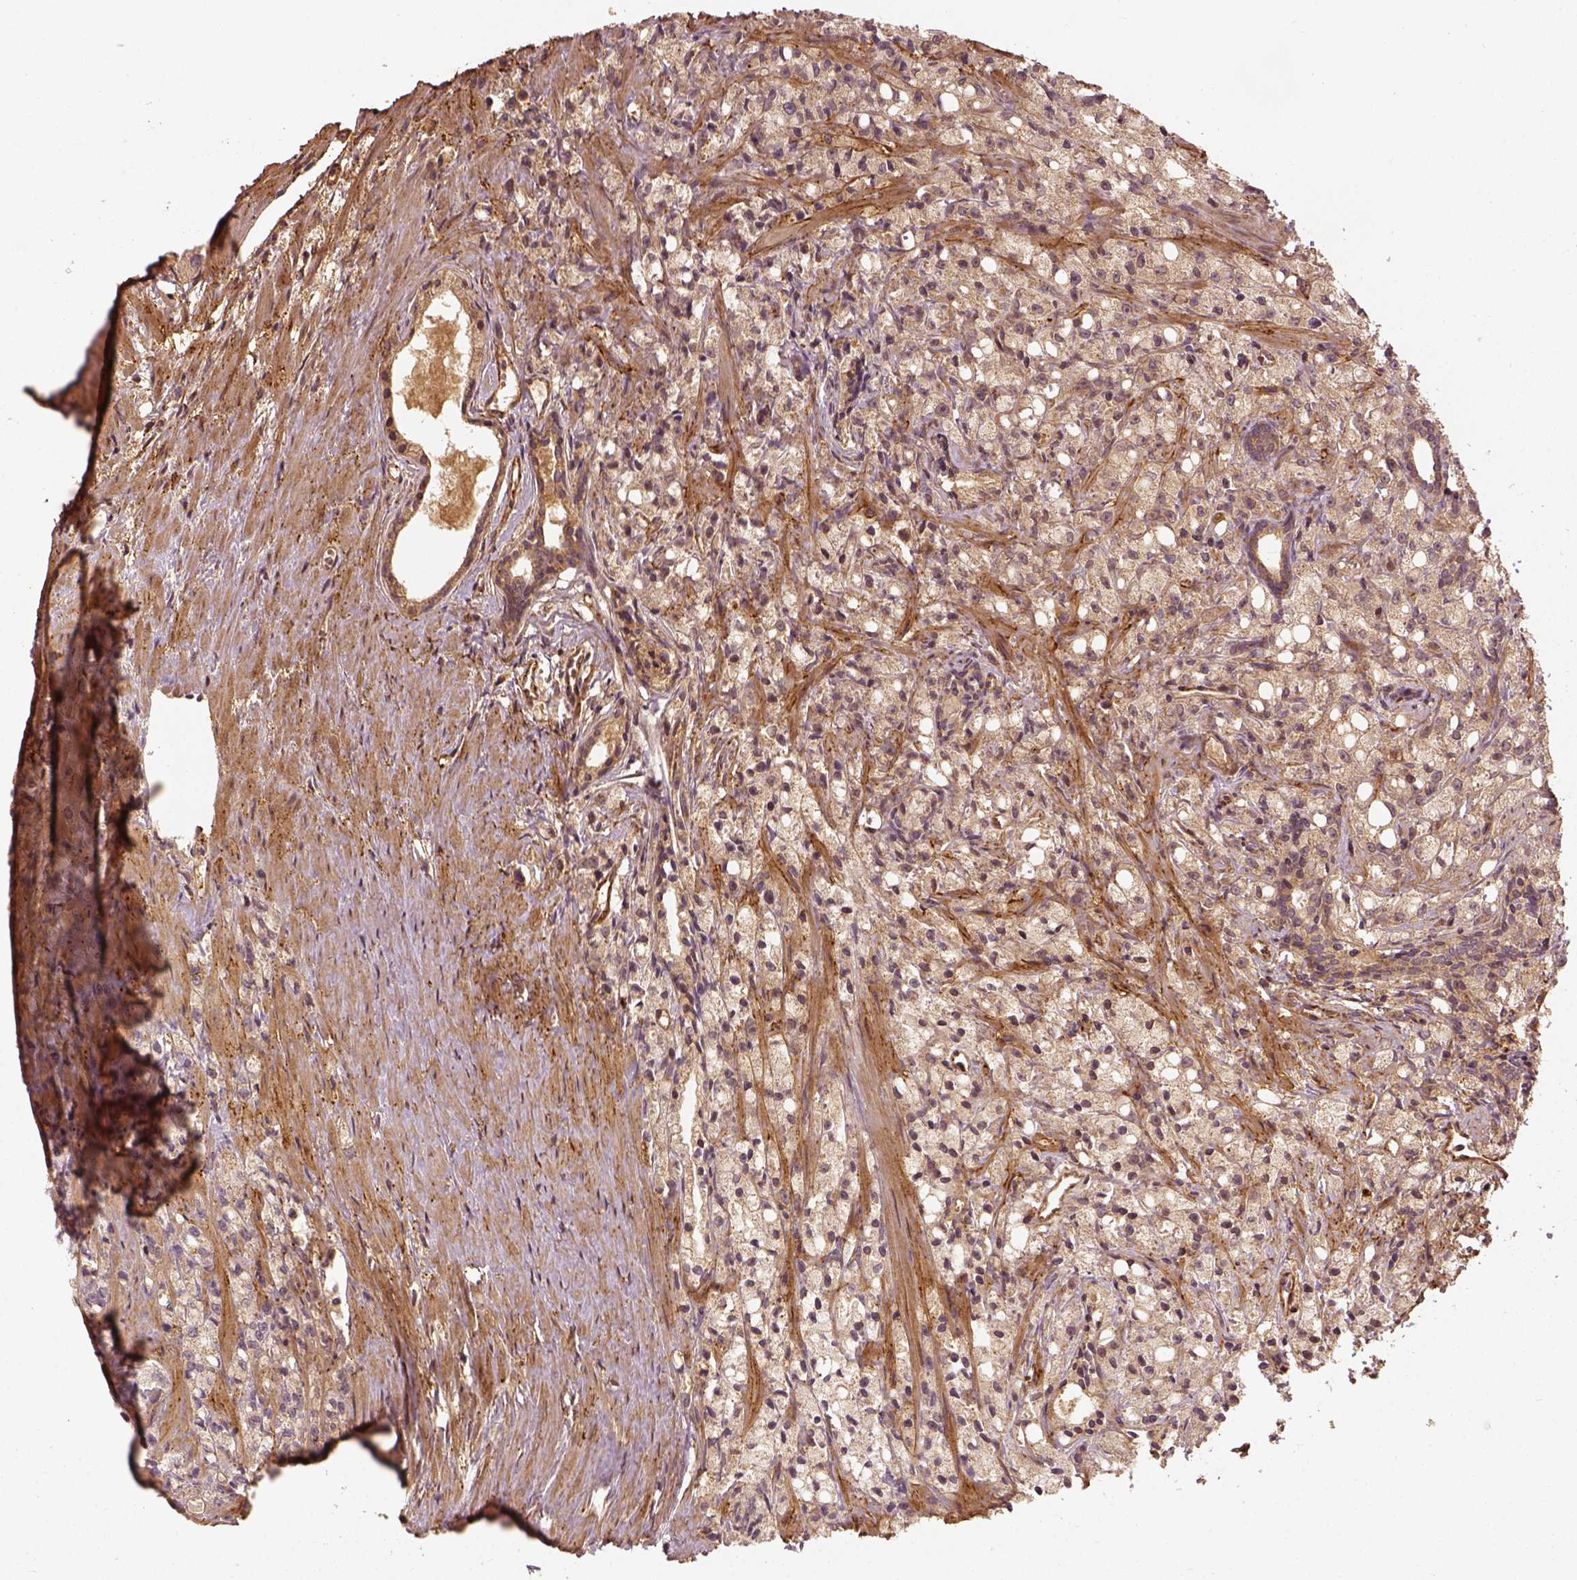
{"staining": {"intensity": "weak", "quantity": ">75%", "location": "cytoplasmic/membranous"}, "tissue": "prostate cancer", "cell_type": "Tumor cells", "image_type": "cancer", "snomed": [{"axis": "morphology", "description": "Adenocarcinoma, High grade"}, {"axis": "topography", "description": "Prostate"}], "caption": "Immunohistochemical staining of human prostate cancer (high-grade adenocarcinoma) reveals low levels of weak cytoplasmic/membranous positivity in about >75% of tumor cells.", "gene": "VEGFA", "patient": {"sex": "male", "age": 75}}